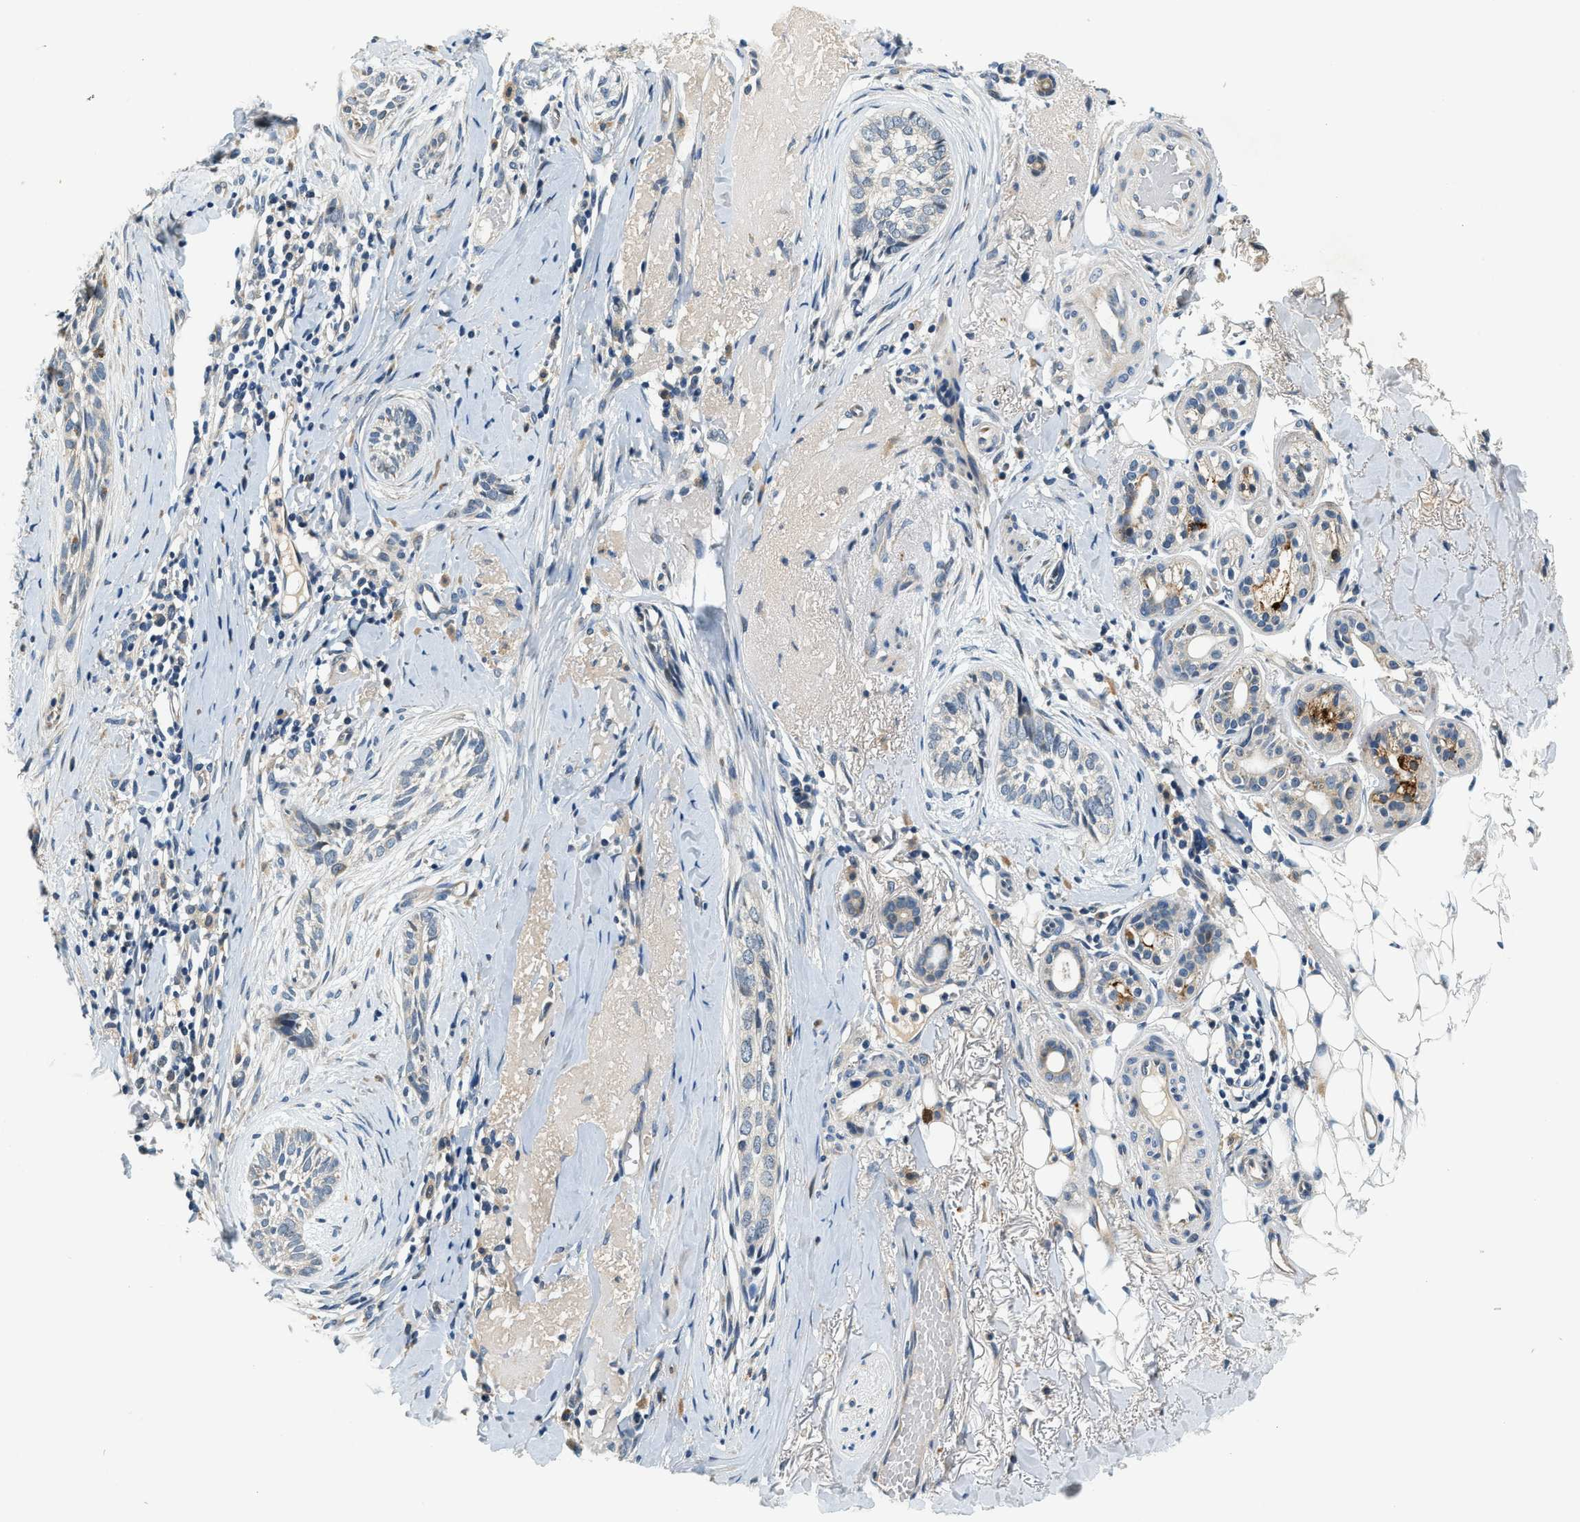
{"staining": {"intensity": "negative", "quantity": "none", "location": "none"}, "tissue": "skin cancer", "cell_type": "Tumor cells", "image_type": "cancer", "snomed": [{"axis": "morphology", "description": "Basal cell carcinoma"}, {"axis": "topography", "description": "Skin"}], "caption": "Immunohistochemical staining of human skin cancer exhibits no significant staining in tumor cells.", "gene": "YAE1", "patient": {"sex": "female", "age": 88}}